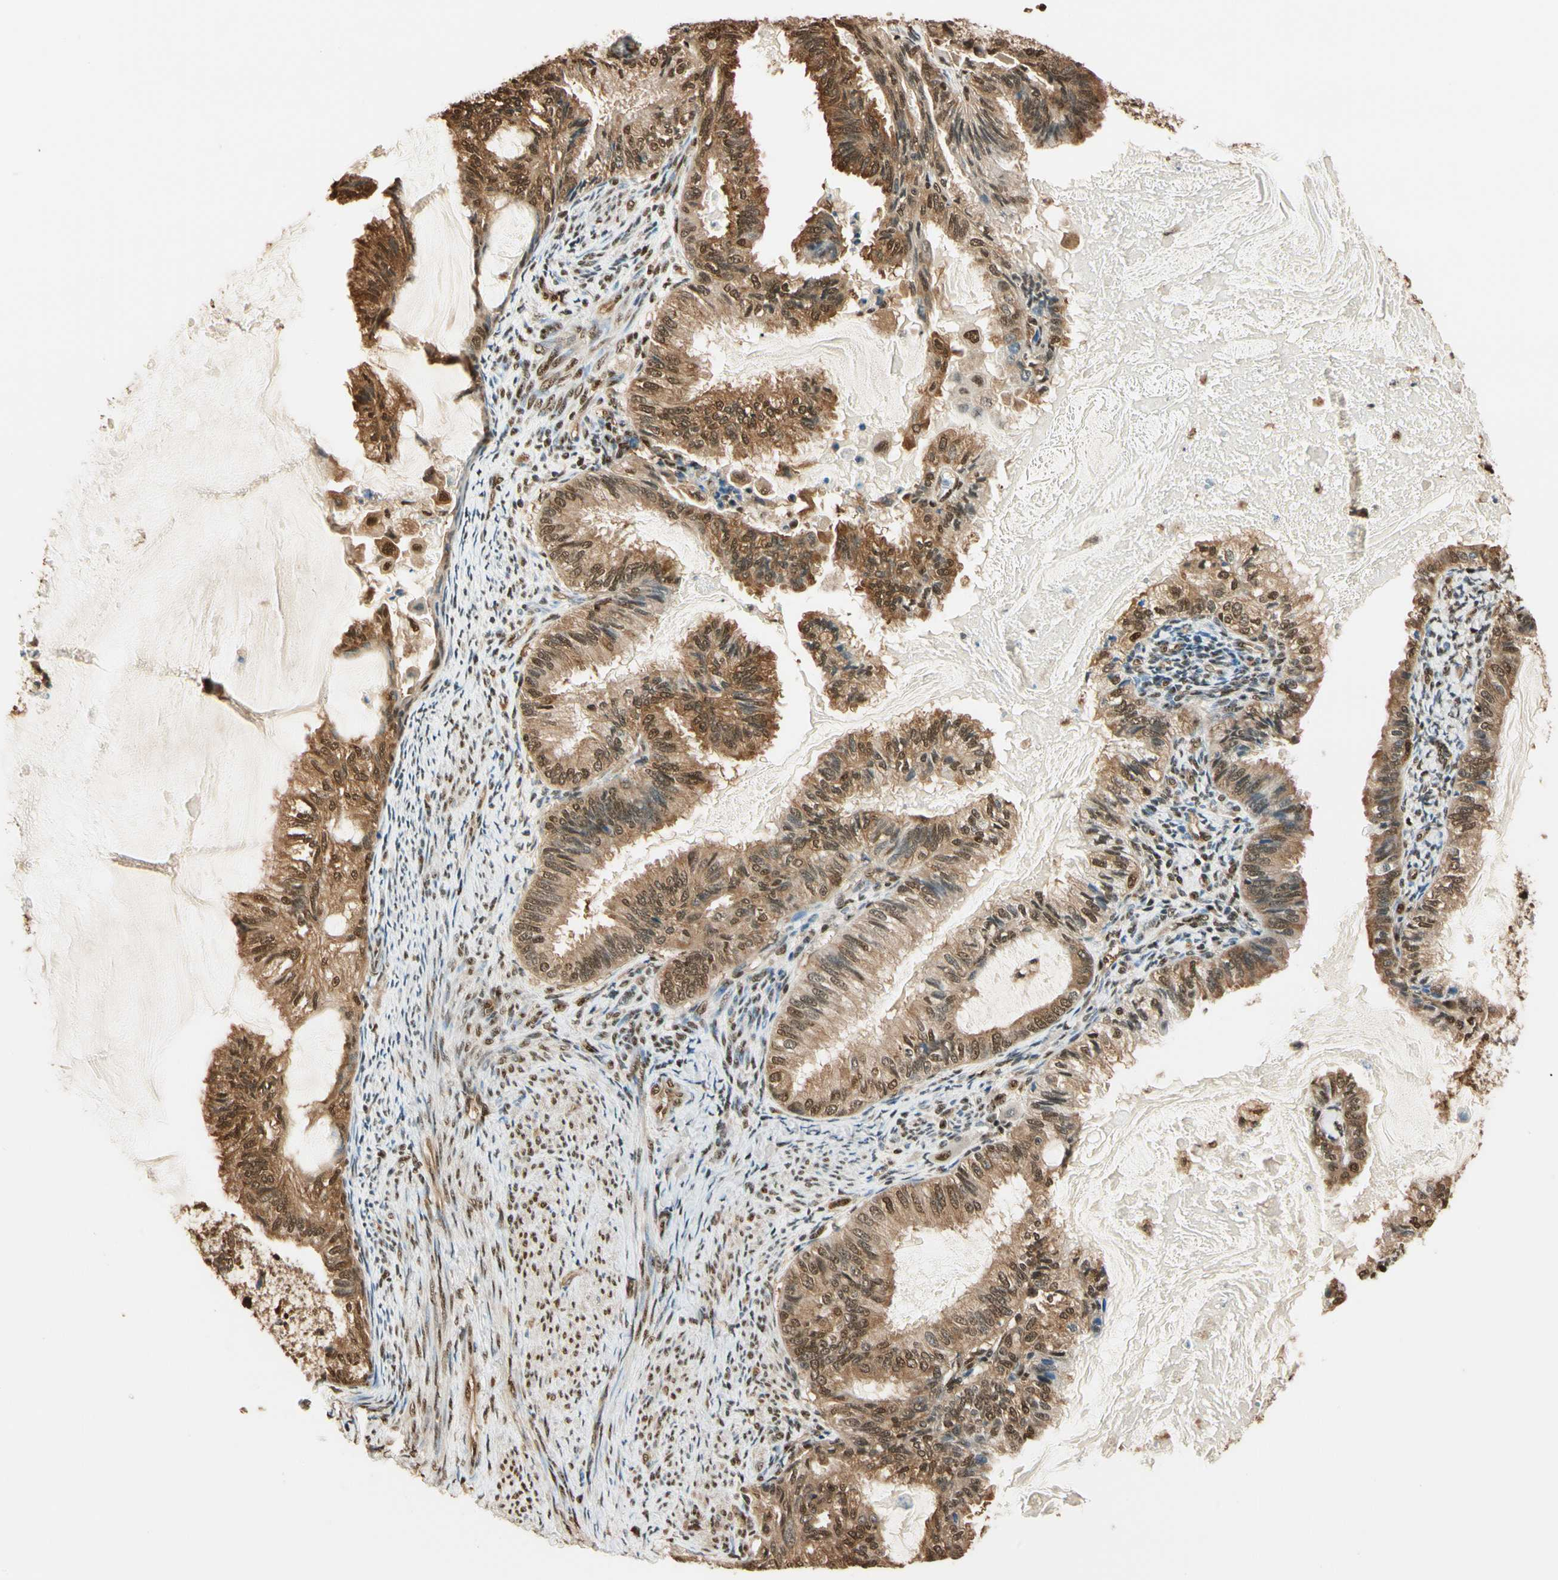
{"staining": {"intensity": "moderate", "quantity": ">75%", "location": "cytoplasmic/membranous,nuclear"}, "tissue": "cervical cancer", "cell_type": "Tumor cells", "image_type": "cancer", "snomed": [{"axis": "morphology", "description": "Normal tissue, NOS"}, {"axis": "morphology", "description": "Adenocarcinoma, NOS"}, {"axis": "topography", "description": "Cervix"}, {"axis": "topography", "description": "Endometrium"}], "caption": "High-magnification brightfield microscopy of adenocarcinoma (cervical) stained with DAB (brown) and counterstained with hematoxylin (blue). tumor cells exhibit moderate cytoplasmic/membranous and nuclear staining is appreciated in approximately>75% of cells.", "gene": "PNCK", "patient": {"sex": "female", "age": 86}}